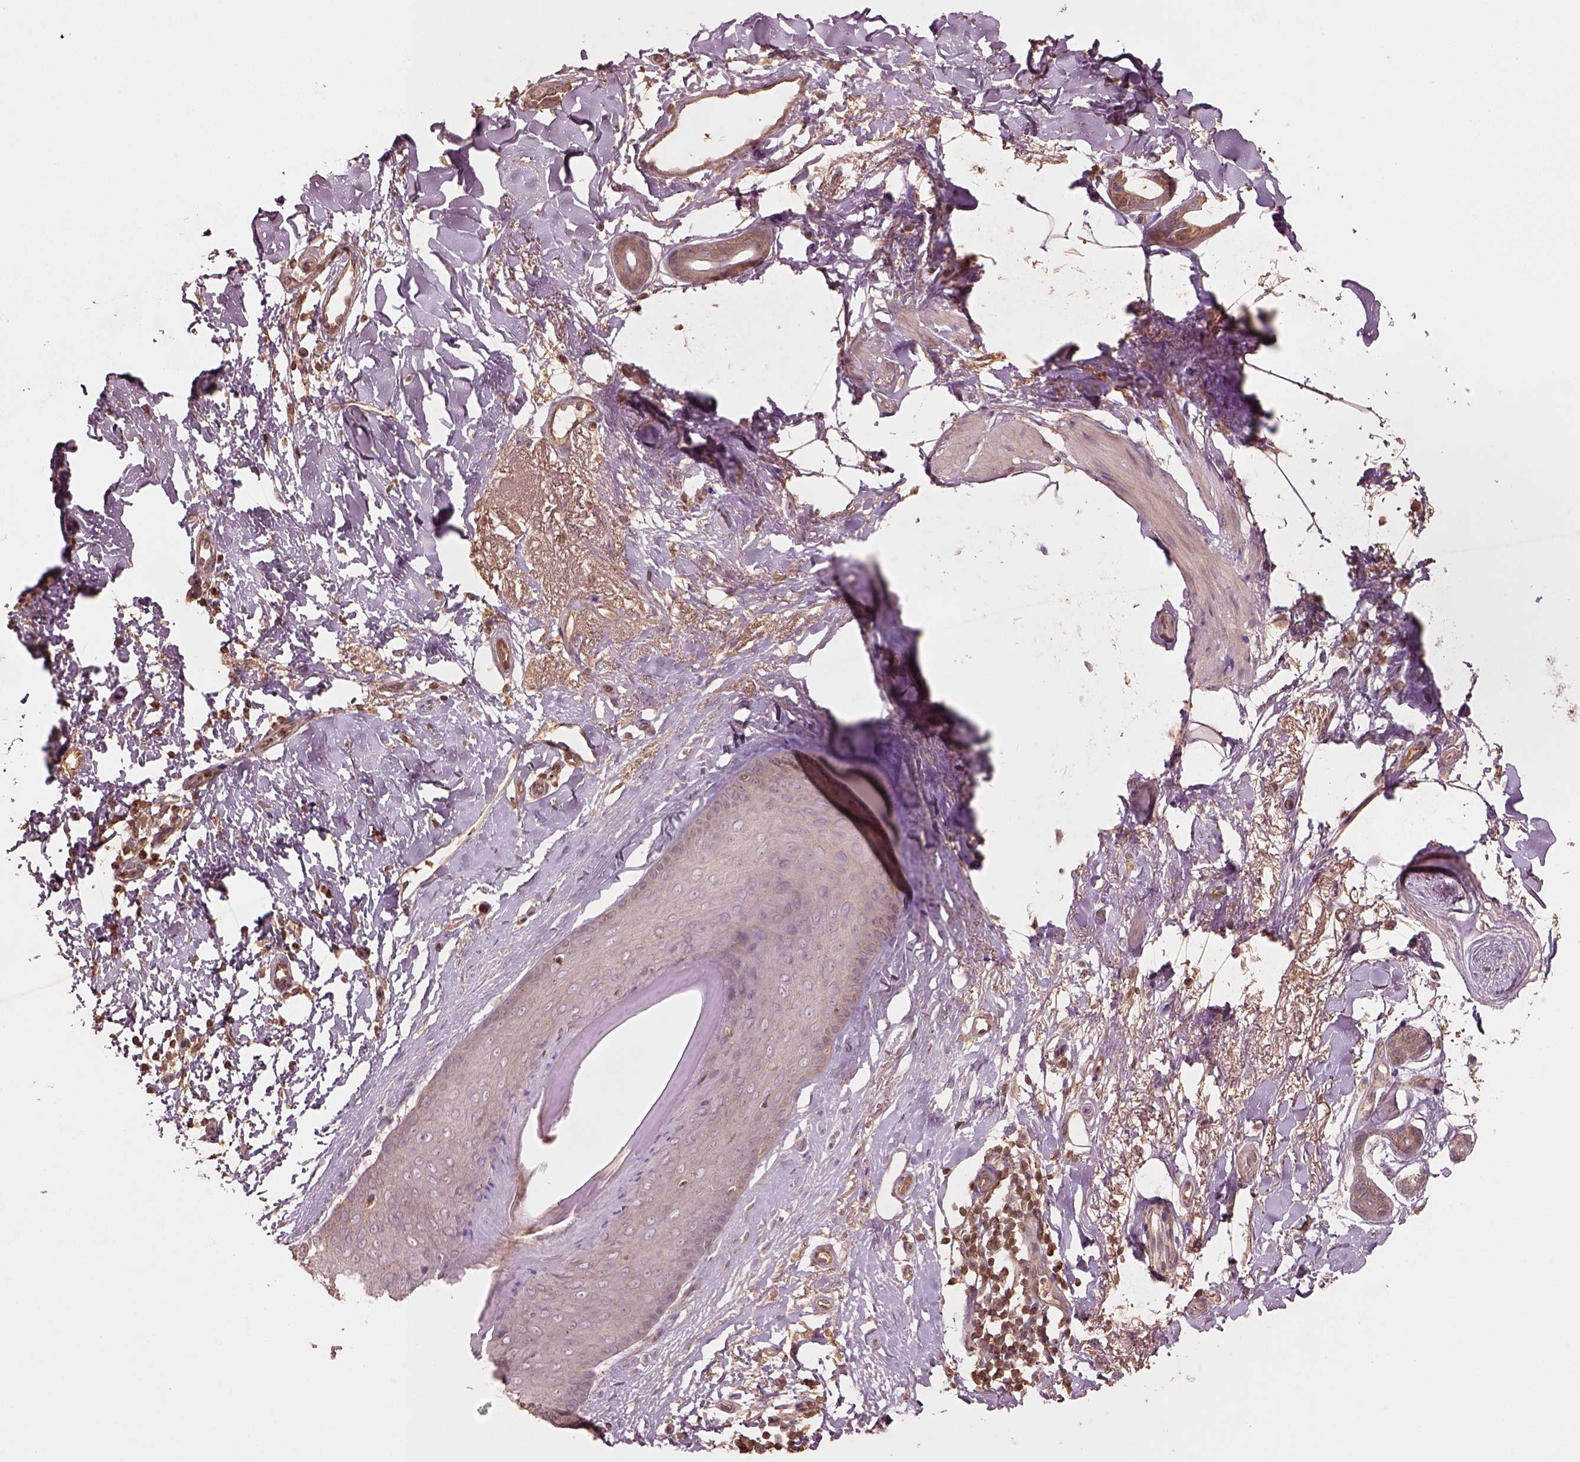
{"staining": {"intensity": "weak", "quantity": "<25%", "location": "cytoplasmic/membranous"}, "tissue": "skin cancer", "cell_type": "Tumor cells", "image_type": "cancer", "snomed": [{"axis": "morphology", "description": "Normal tissue, NOS"}, {"axis": "morphology", "description": "Basal cell carcinoma"}, {"axis": "topography", "description": "Skin"}], "caption": "Tumor cells are negative for brown protein staining in basal cell carcinoma (skin).", "gene": "TRADD", "patient": {"sex": "male", "age": 84}}